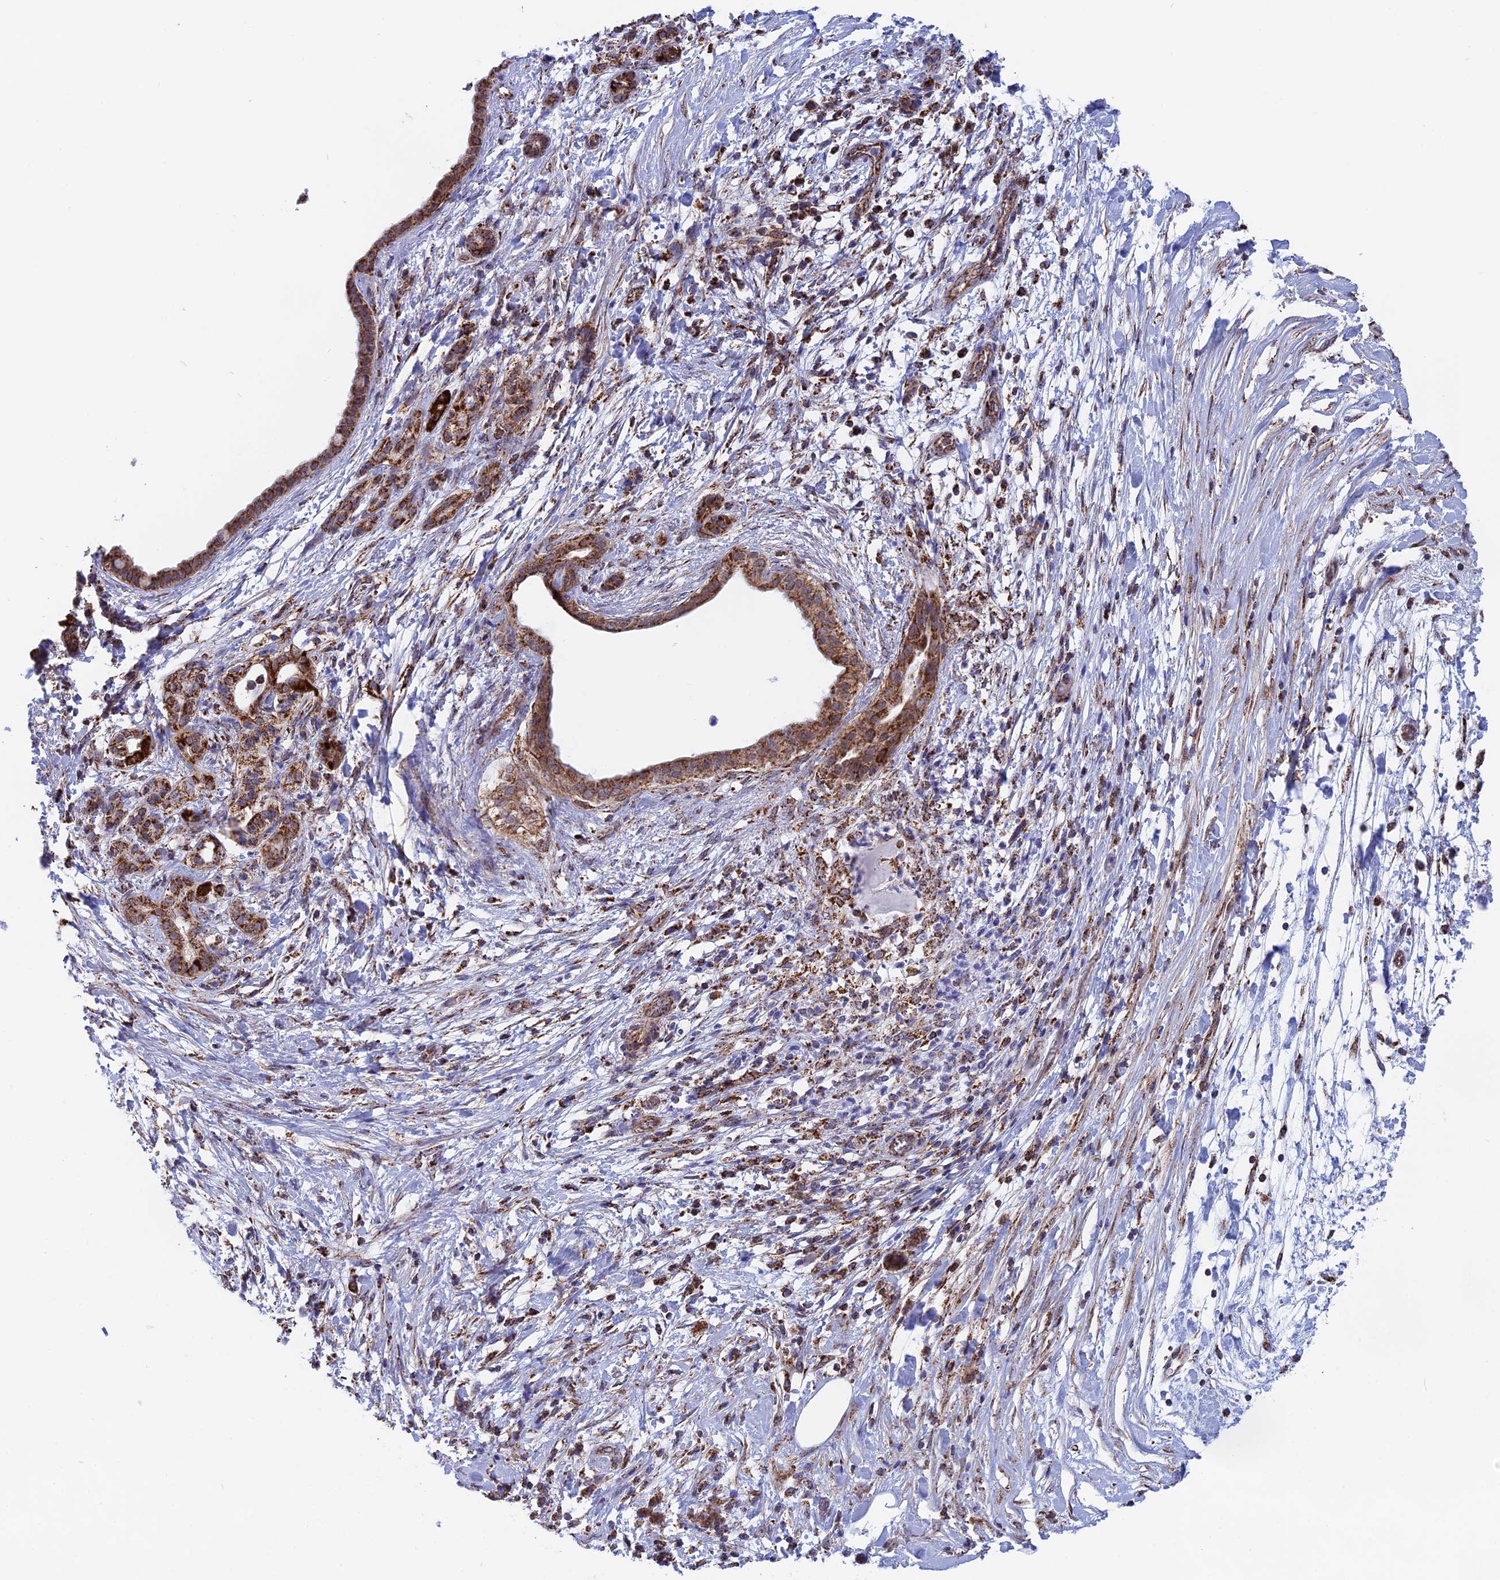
{"staining": {"intensity": "strong", "quantity": ">75%", "location": "cytoplasmic/membranous"}, "tissue": "pancreatic cancer", "cell_type": "Tumor cells", "image_type": "cancer", "snomed": [{"axis": "morphology", "description": "Adenocarcinoma, NOS"}, {"axis": "topography", "description": "Pancreas"}], "caption": "IHC histopathology image of human pancreatic adenocarcinoma stained for a protein (brown), which displays high levels of strong cytoplasmic/membranous staining in about >75% of tumor cells.", "gene": "CDC16", "patient": {"sex": "female", "age": 55}}